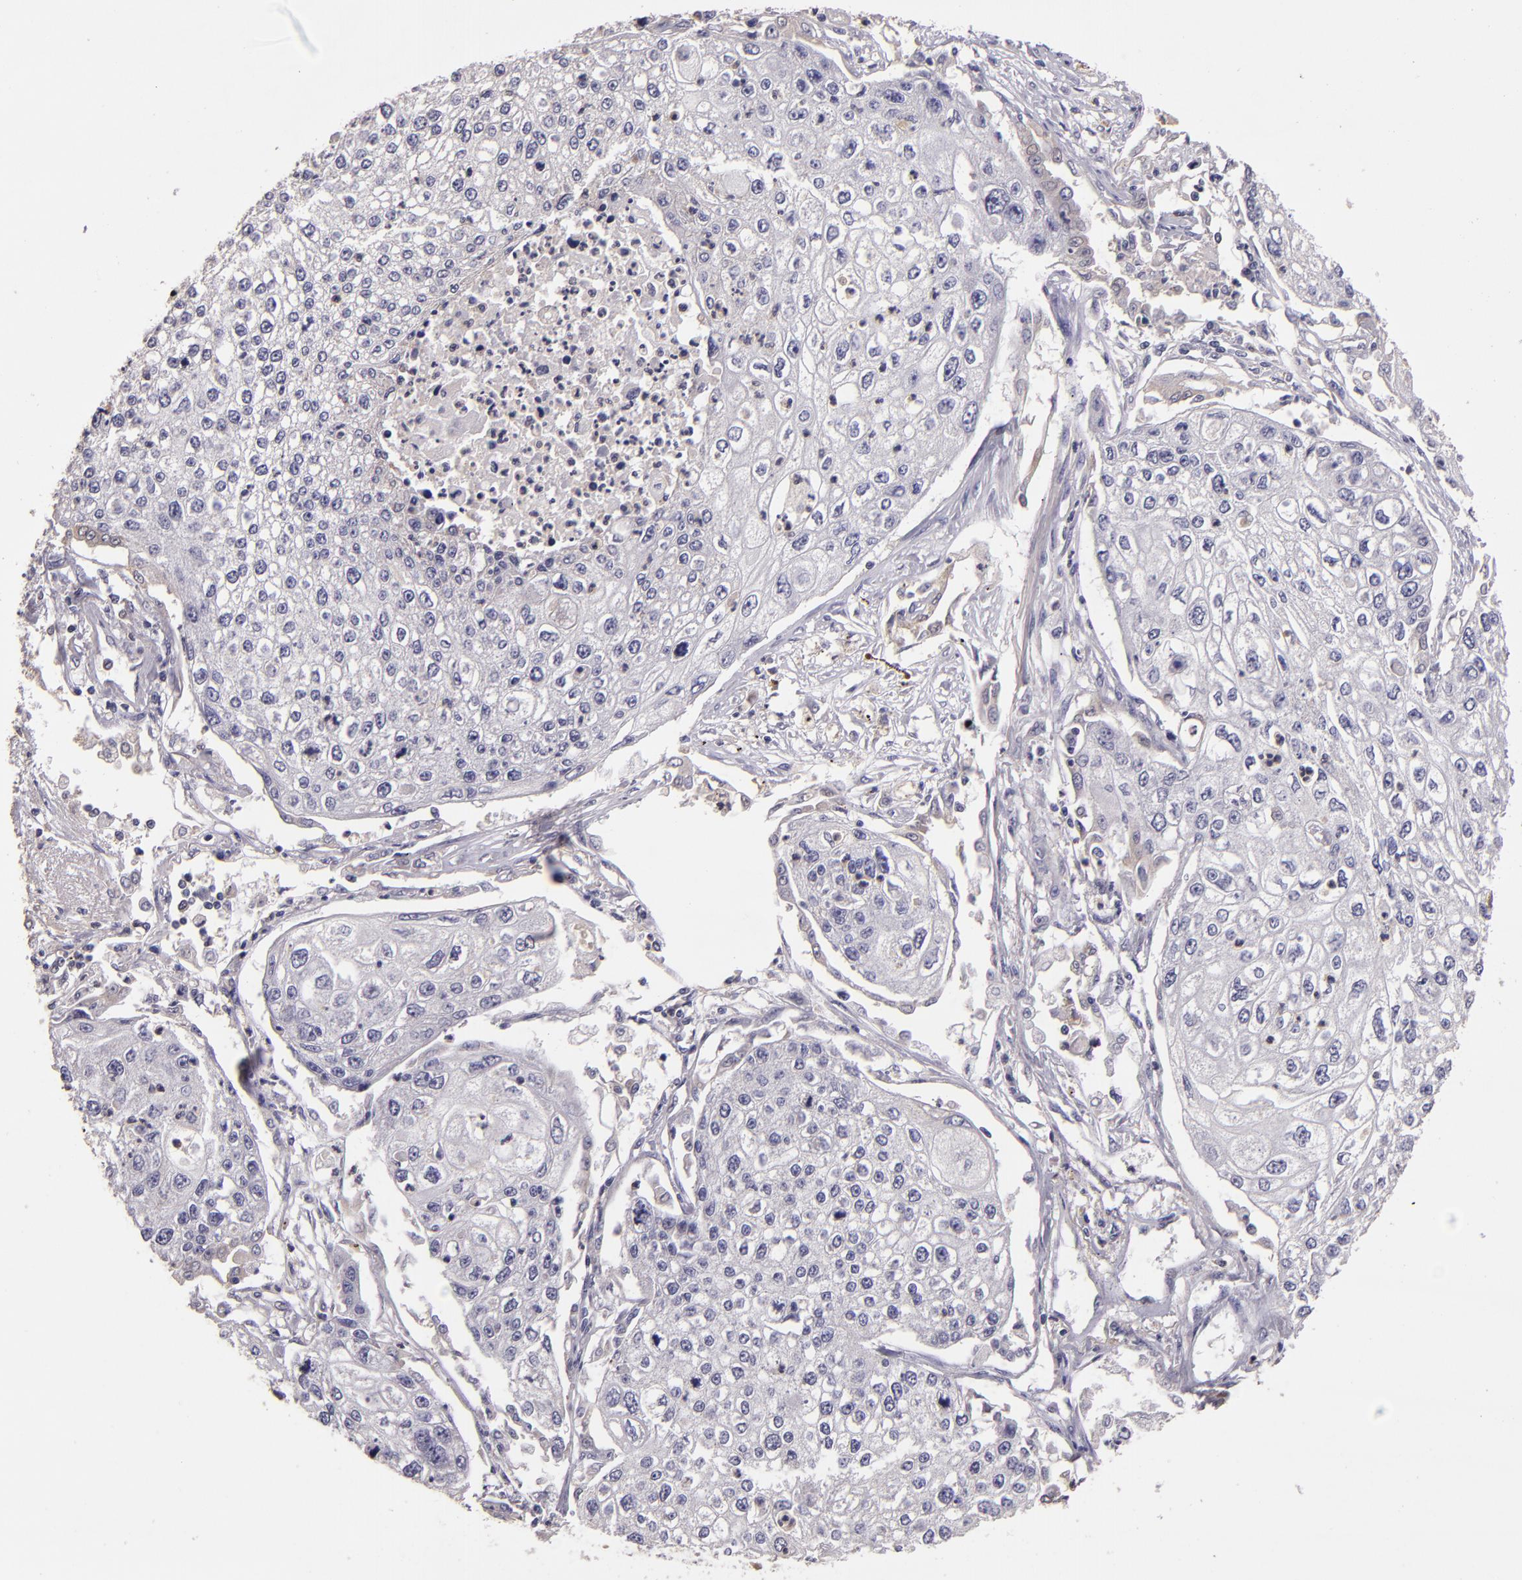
{"staining": {"intensity": "negative", "quantity": "none", "location": "none"}, "tissue": "lung cancer", "cell_type": "Tumor cells", "image_type": "cancer", "snomed": [{"axis": "morphology", "description": "Squamous cell carcinoma, NOS"}, {"axis": "topography", "description": "Lung"}], "caption": "DAB (3,3'-diaminobenzidine) immunohistochemical staining of lung cancer reveals no significant staining in tumor cells.", "gene": "FHIT", "patient": {"sex": "male", "age": 75}}